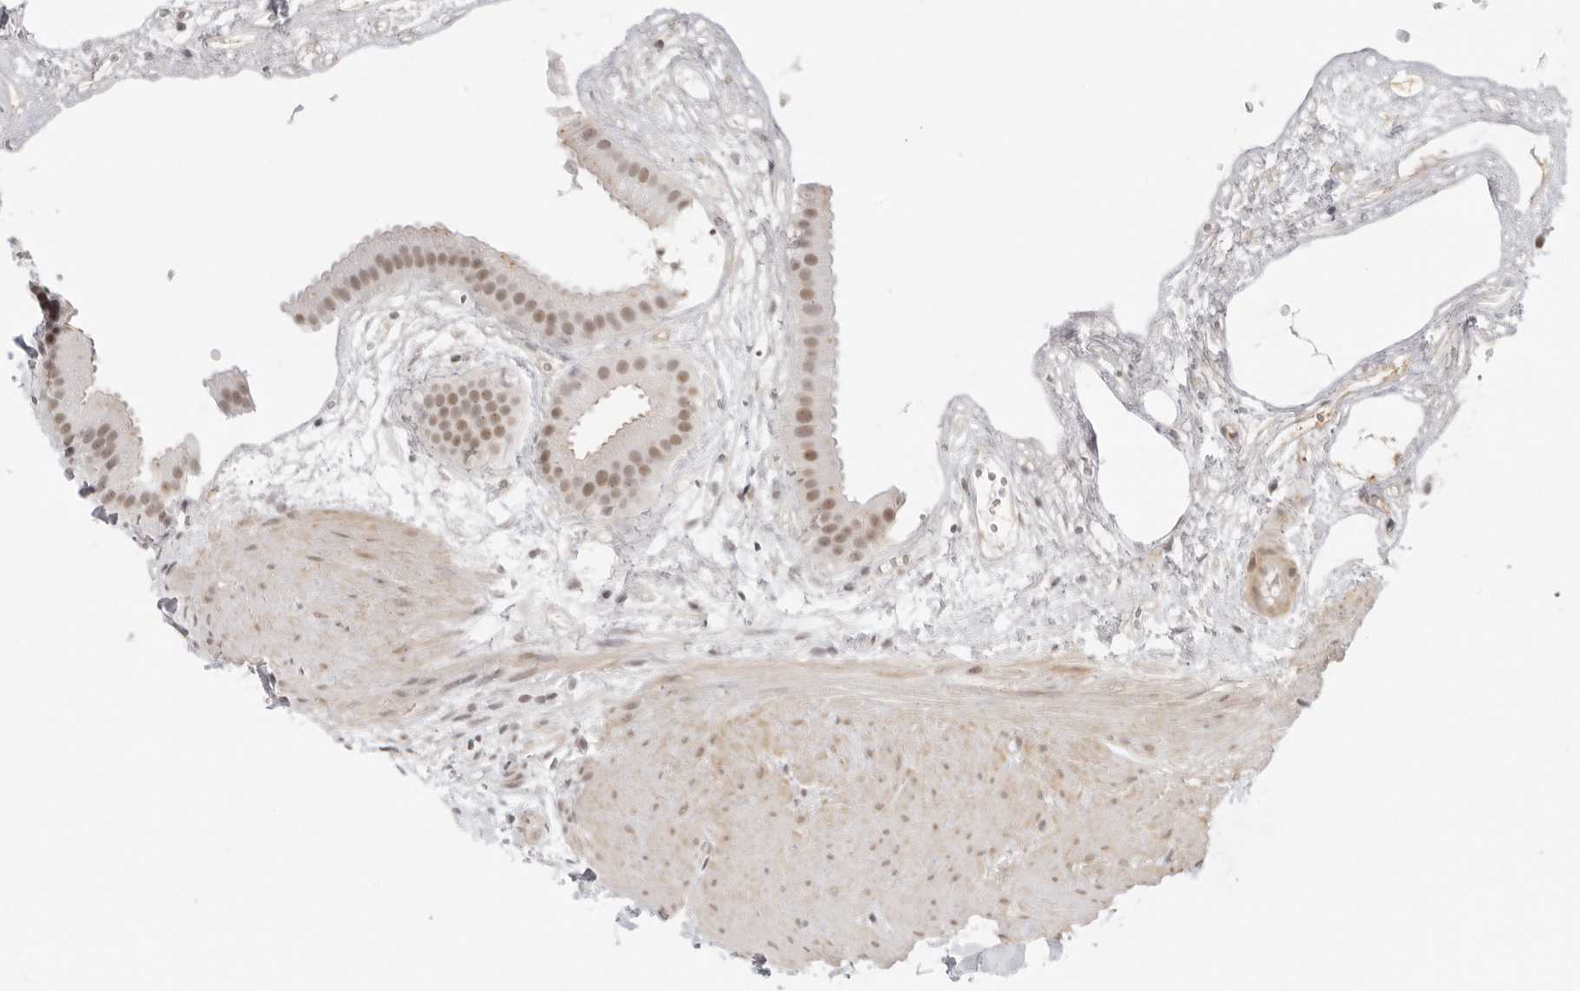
{"staining": {"intensity": "moderate", "quantity": ">75%", "location": "nuclear"}, "tissue": "gallbladder", "cell_type": "Glandular cells", "image_type": "normal", "snomed": [{"axis": "morphology", "description": "Normal tissue, NOS"}, {"axis": "topography", "description": "Gallbladder"}], "caption": "Normal gallbladder demonstrates moderate nuclear expression in about >75% of glandular cells The protein of interest is stained brown, and the nuclei are stained in blue (DAB IHC with brightfield microscopy, high magnification)..", "gene": "TCIM", "patient": {"sex": "female", "age": 64}}